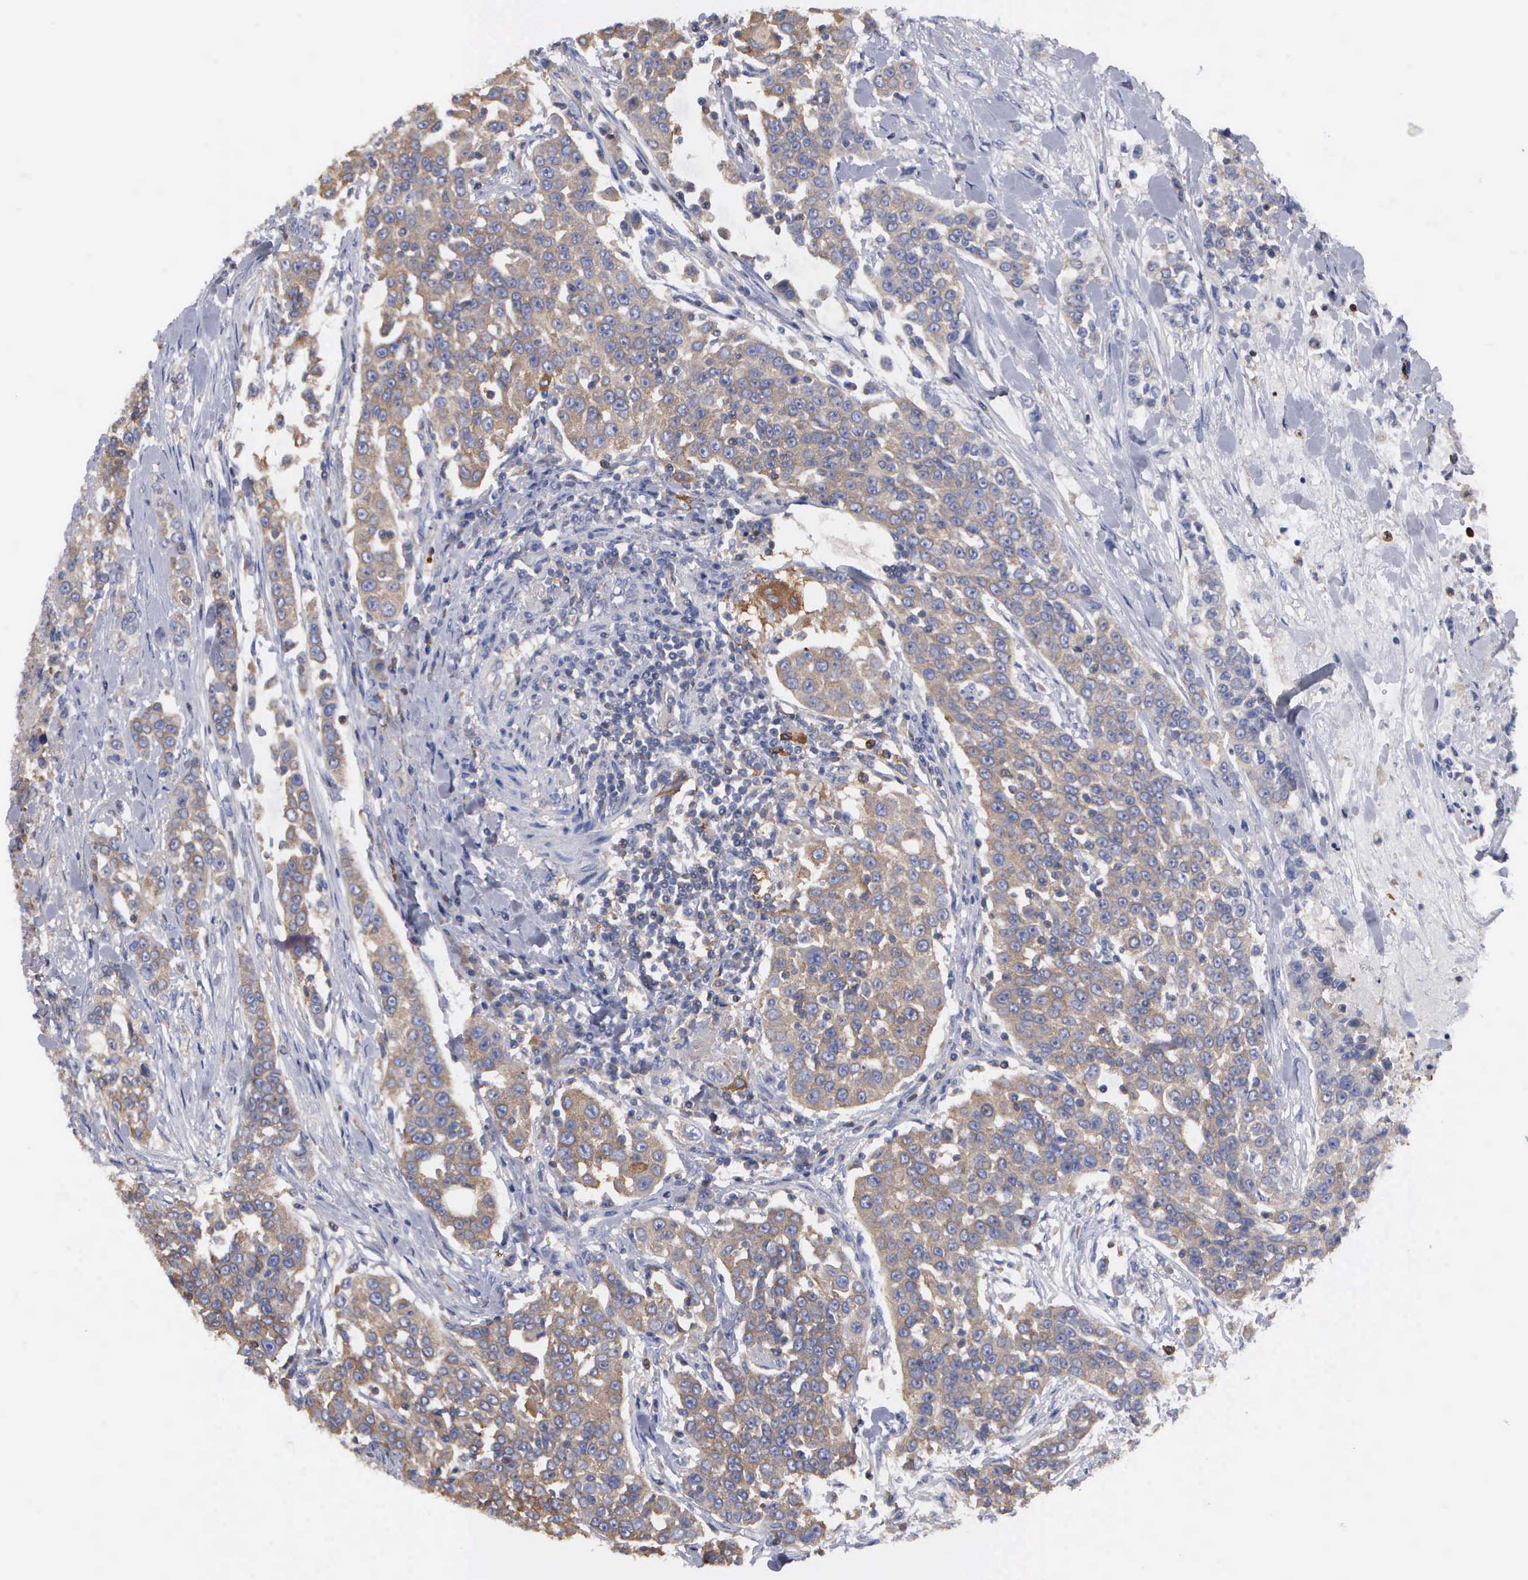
{"staining": {"intensity": "weak", "quantity": ">75%", "location": "cytoplasmic/membranous"}, "tissue": "urothelial cancer", "cell_type": "Tumor cells", "image_type": "cancer", "snomed": [{"axis": "morphology", "description": "Urothelial carcinoma, High grade"}, {"axis": "topography", "description": "Urinary bladder"}], "caption": "Brown immunohistochemical staining in human urothelial cancer reveals weak cytoplasmic/membranous positivity in about >75% of tumor cells.", "gene": "G6PD", "patient": {"sex": "female", "age": 80}}